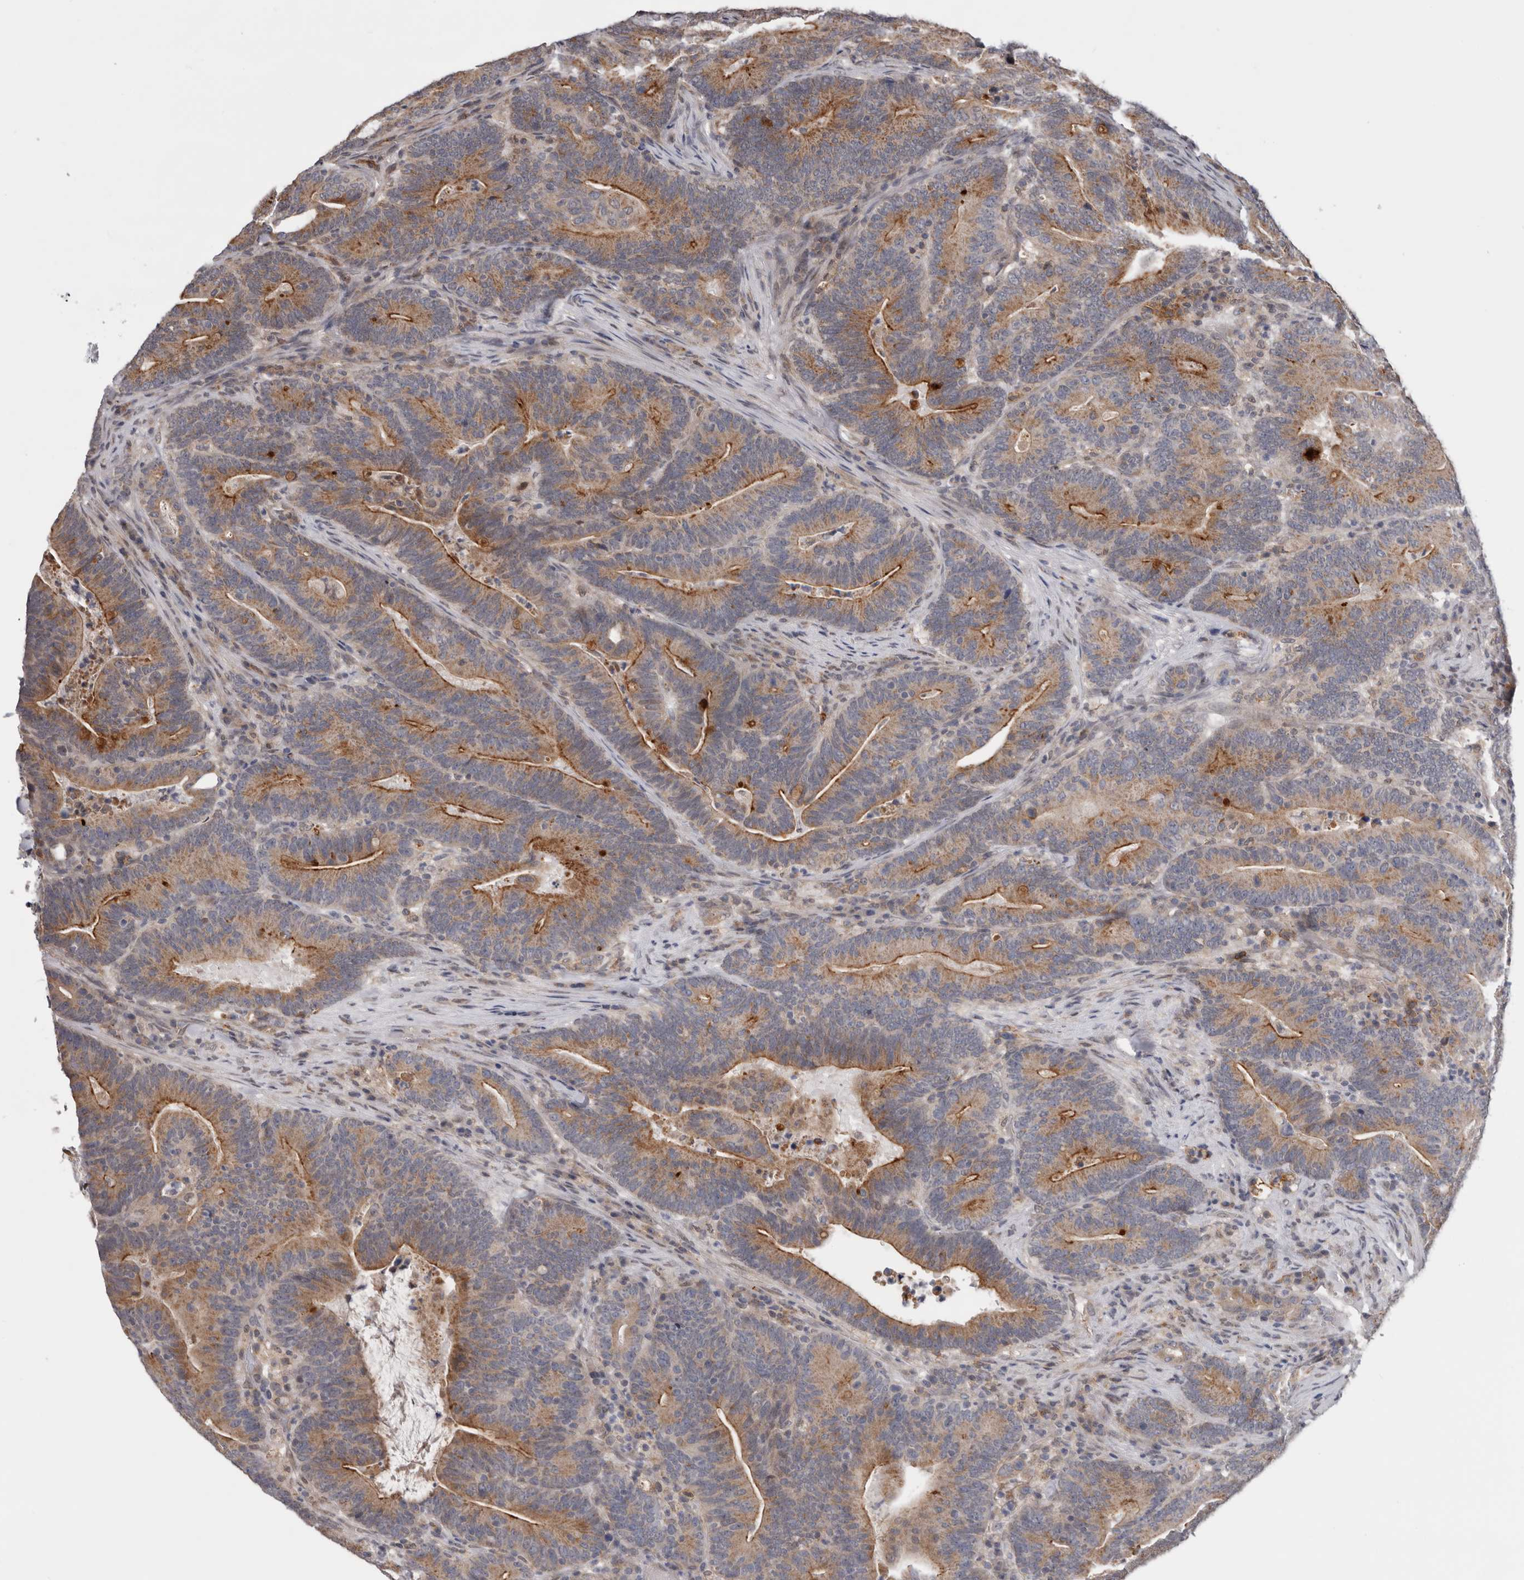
{"staining": {"intensity": "moderate", "quantity": ">75%", "location": "cytoplasmic/membranous"}, "tissue": "colorectal cancer", "cell_type": "Tumor cells", "image_type": "cancer", "snomed": [{"axis": "morphology", "description": "Adenocarcinoma, NOS"}, {"axis": "topography", "description": "Colon"}], "caption": "Immunohistochemical staining of colorectal cancer (adenocarcinoma) demonstrates medium levels of moderate cytoplasmic/membranous staining in approximately >75% of tumor cells. (IHC, brightfield microscopy, high magnification).", "gene": "MOGAT2", "patient": {"sex": "female", "age": 66}}